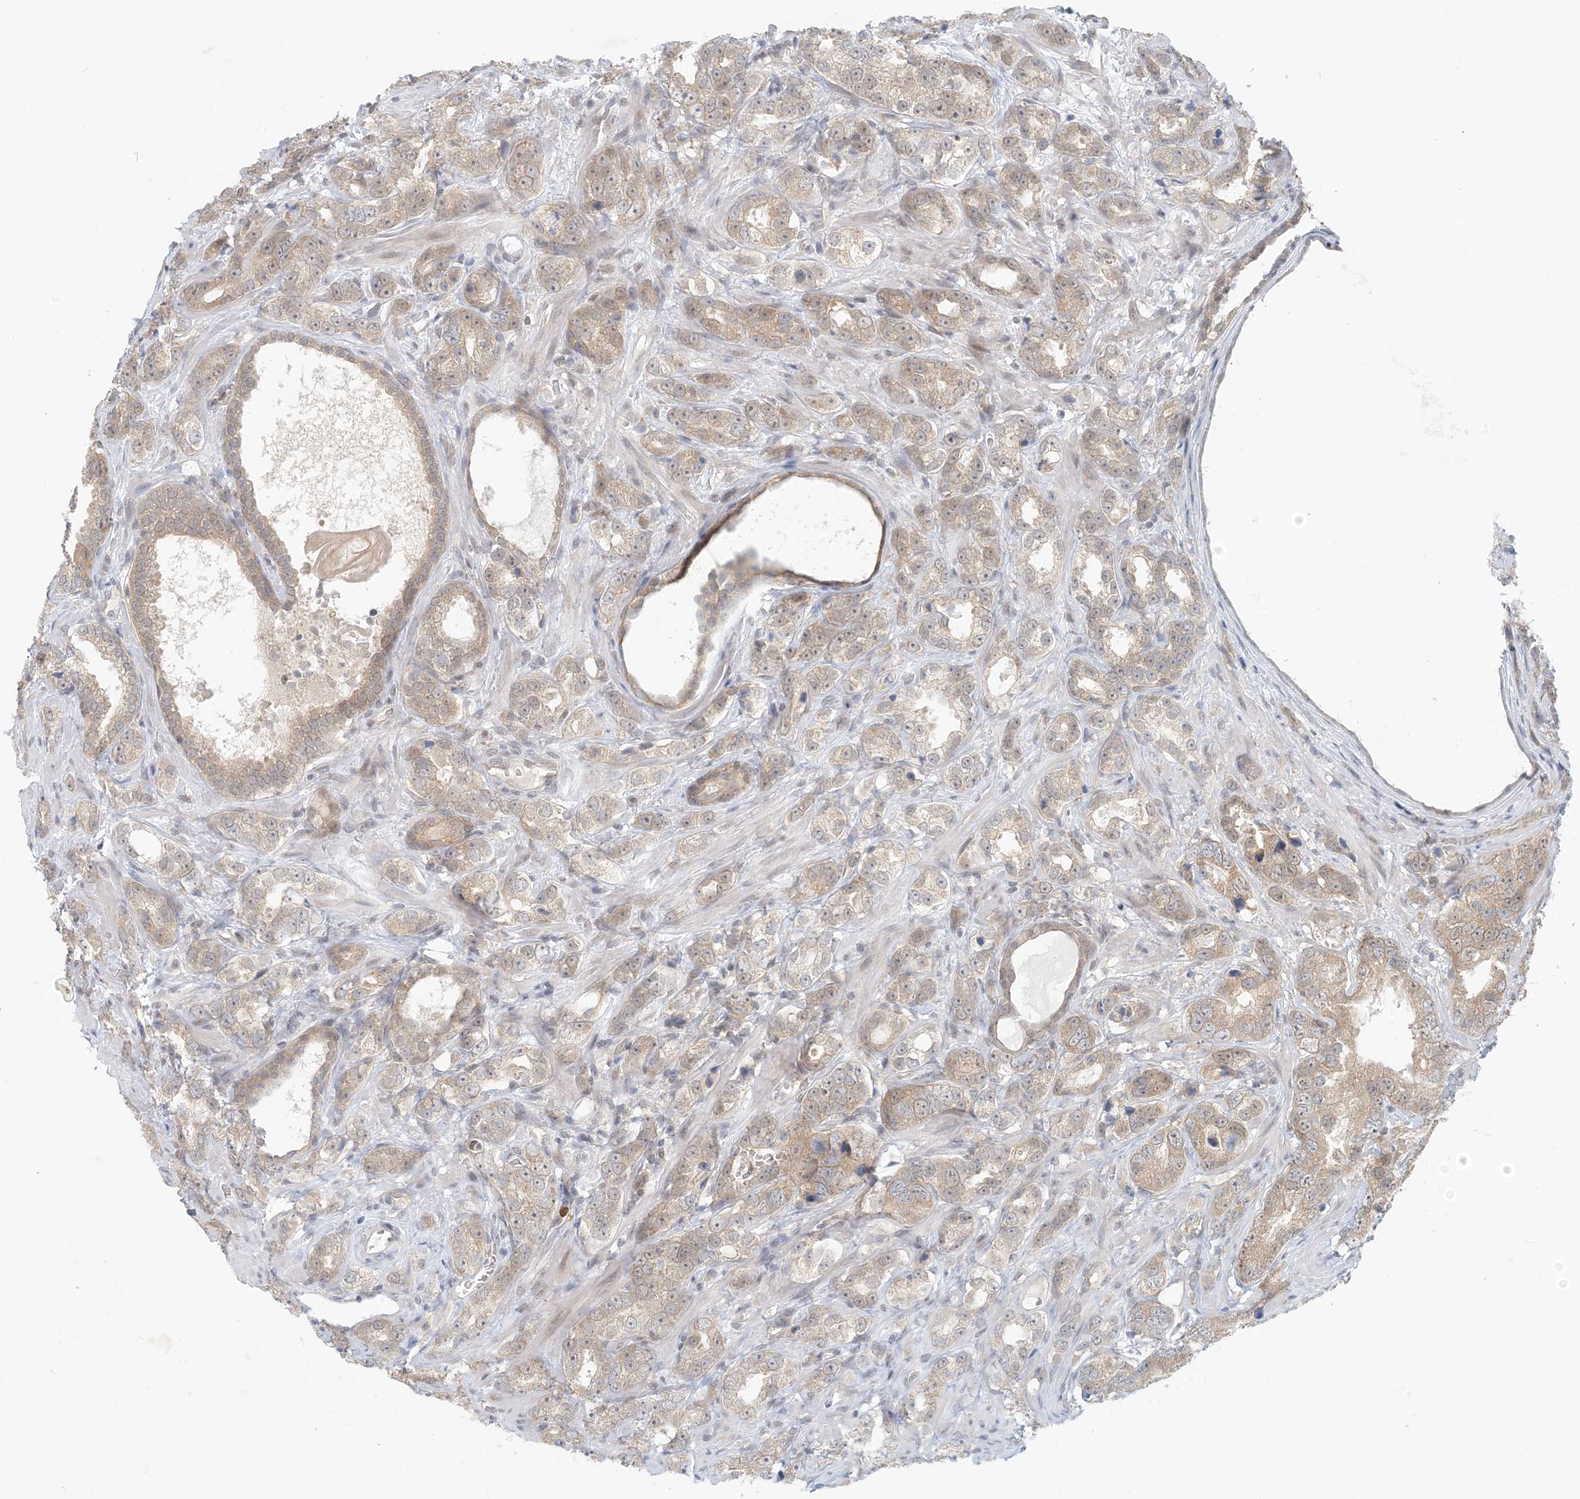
{"staining": {"intensity": "moderate", "quantity": ">75%", "location": "cytoplasmic/membranous"}, "tissue": "prostate cancer", "cell_type": "Tumor cells", "image_type": "cancer", "snomed": [{"axis": "morphology", "description": "Adenocarcinoma, High grade"}, {"axis": "topography", "description": "Prostate"}], "caption": "DAB (3,3'-diaminobenzidine) immunohistochemical staining of human high-grade adenocarcinoma (prostate) shows moderate cytoplasmic/membranous protein expression in approximately >75% of tumor cells. The staining was performed using DAB (3,3'-diaminobenzidine) to visualize the protein expression in brown, while the nuclei were stained in blue with hematoxylin (Magnification: 20x).", "gene": "OBI1", "patient": {"sex": "male", "age": 62}}